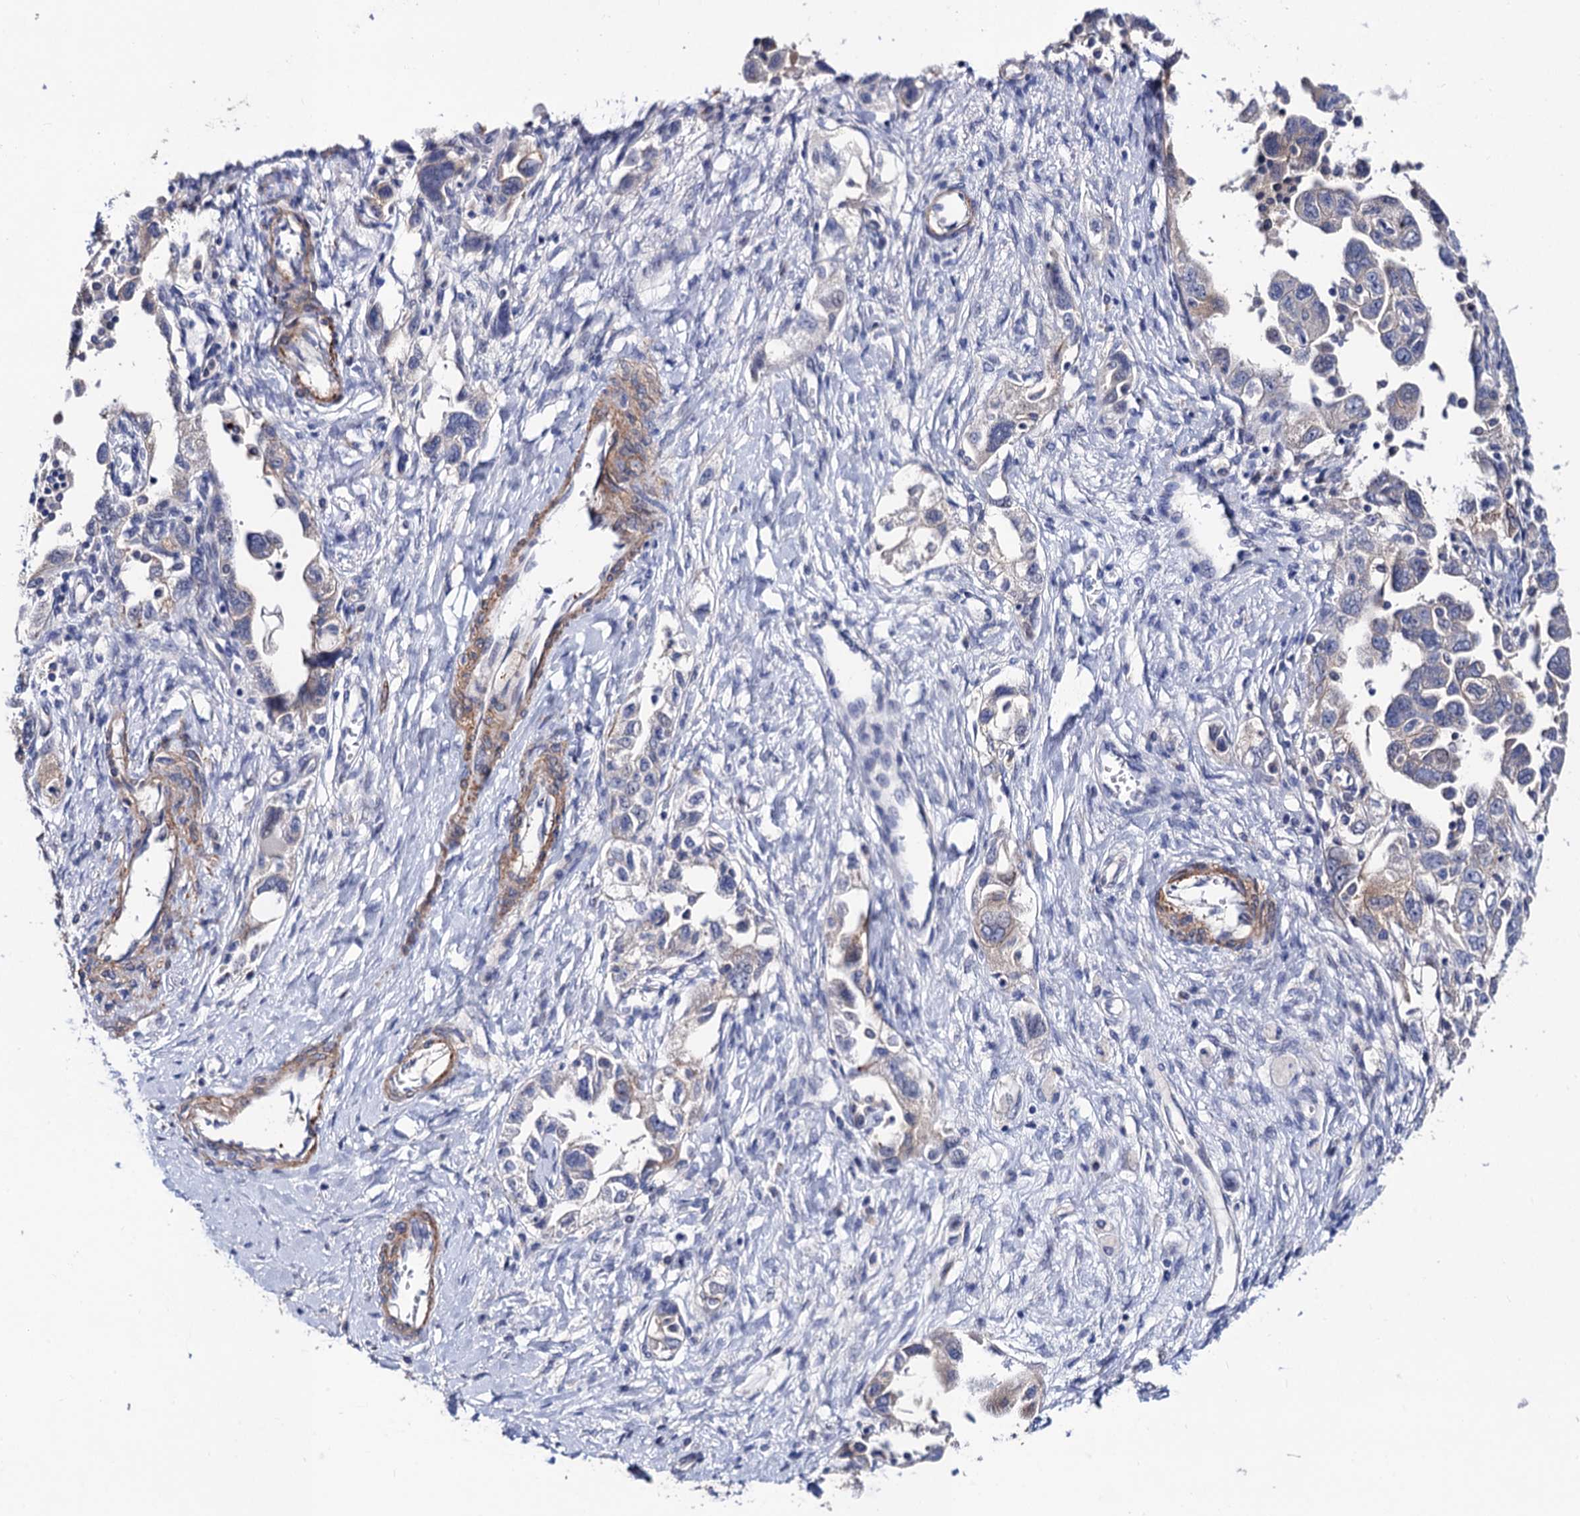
{"staining": {"intensity": "negative", "quantity": "none", "location": "none"}, "tissue": "ovarian cancer", "cell_type": "Tumor cells", "image_type": "cancer", "snomed": [{"axis": "morphology", "description": "Carcinoma, NOS"}, {"axis": "morphology", "description": "Cystadenocarcinoma, serous, NOS"}, {"axis": "topography", "description": "Ovary"}], "caption": "Immunohistochemistry histopathology image of ovarian carcinoma stained for a protein (brown), which reveals no positivity in tumor cells.", "gene": "ZDHHC18", "patient": {"sex": "female", "age": 69}}